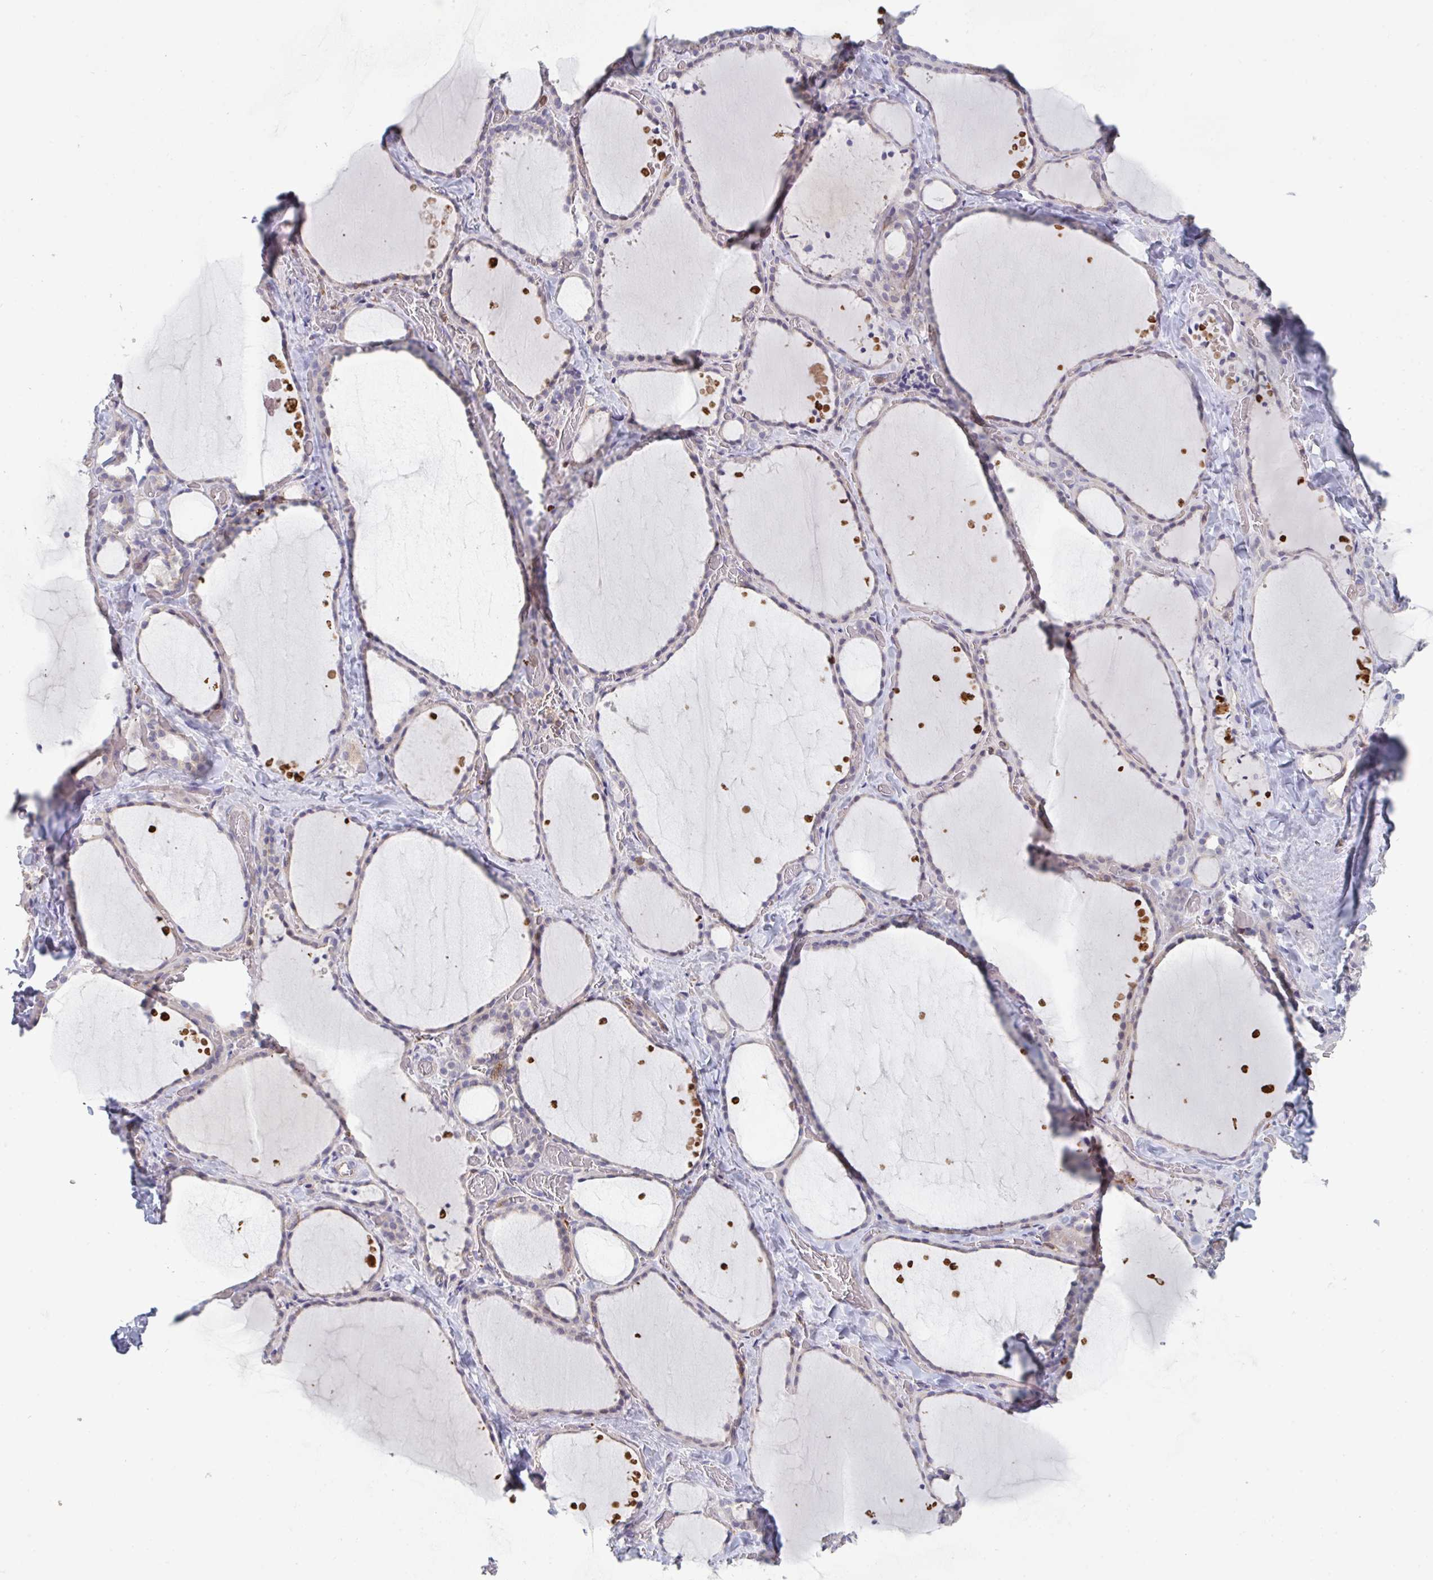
{"staining": {"intensity": "negative", "quantity": "none", "location": "none"}, "tissue": "thyroid gland", "cell_type": "Glandular cells", "image_type": "normal", "snomed": [{"axis": "morphology", "description": "Normal tissue, NOS"}, {"axis": "topography", "description": "Thyroid gland"}], "caption": "Glandular cells show no significant staining in unremarkable thyroid gland. (Brightfield microscopy of DAB (3,3'-diaminobenzidine) immunohistochemistry at high magnification).", "gene": "DISP2", "patient": {"sex": "female", "age": 36}}